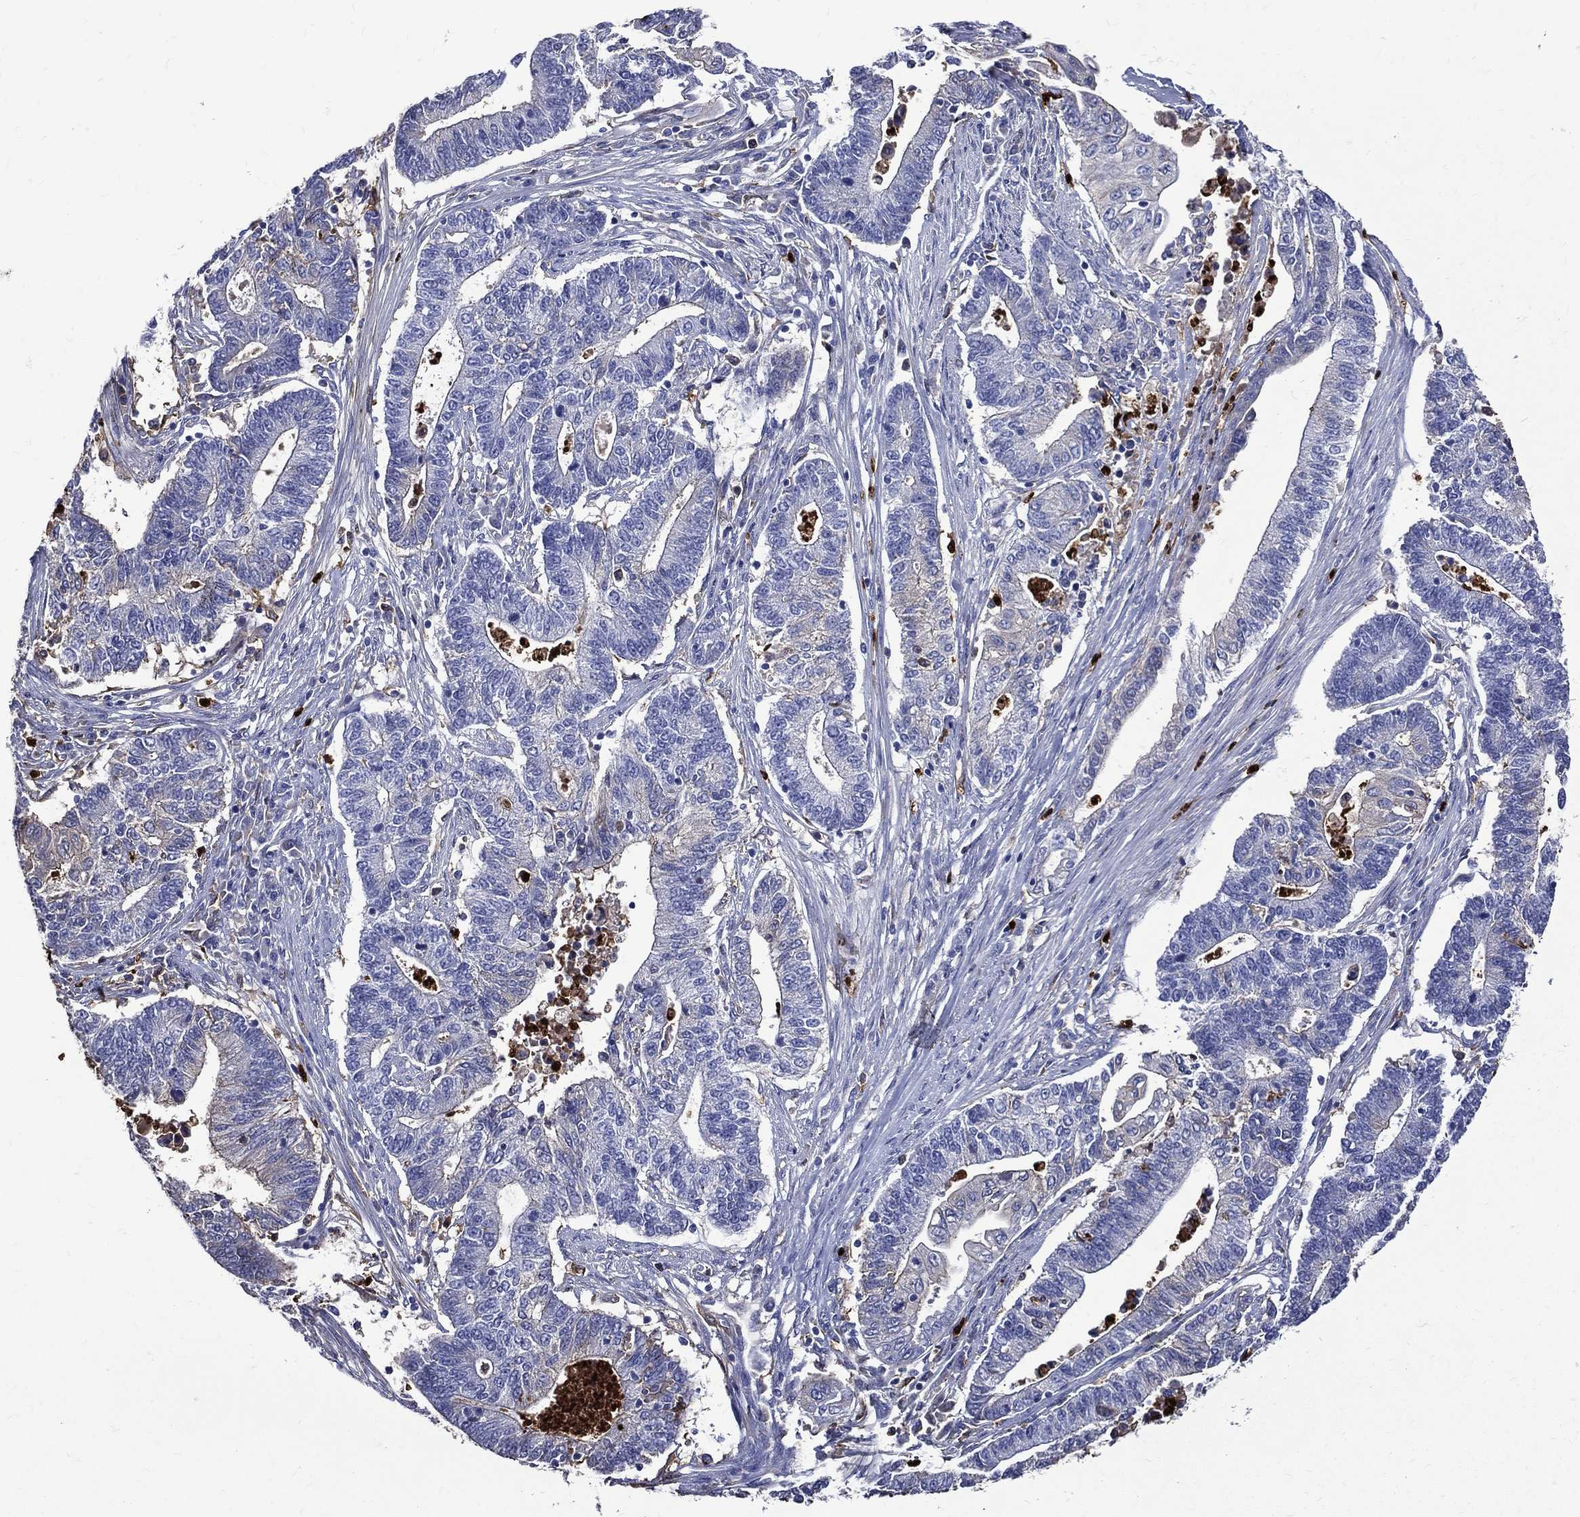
{"staining": {"intensity": "negative", "quantity": "none", "location": "none"}, "tissue": "endometrial cancer", "cell_type": "Tumor cells", "image_type": "cancer", "snomed": [{"axis": "morphology", "description": "Adenocarcinoma, NOS"}, {"axis": "topography", "description": "Uterus"}, {"axis": "topography", "description": "Endometrium"}], "caption": "Endometrial adenocarcinoma was stained to show a protein in brown. There is no significant positivity in tumor cells. The staining is performed using DAB brown chromogen with nuclei counter-stained in using hematoxylin.", "gene": "GPR171", "patient": {"sex": "female", "age": 54}}